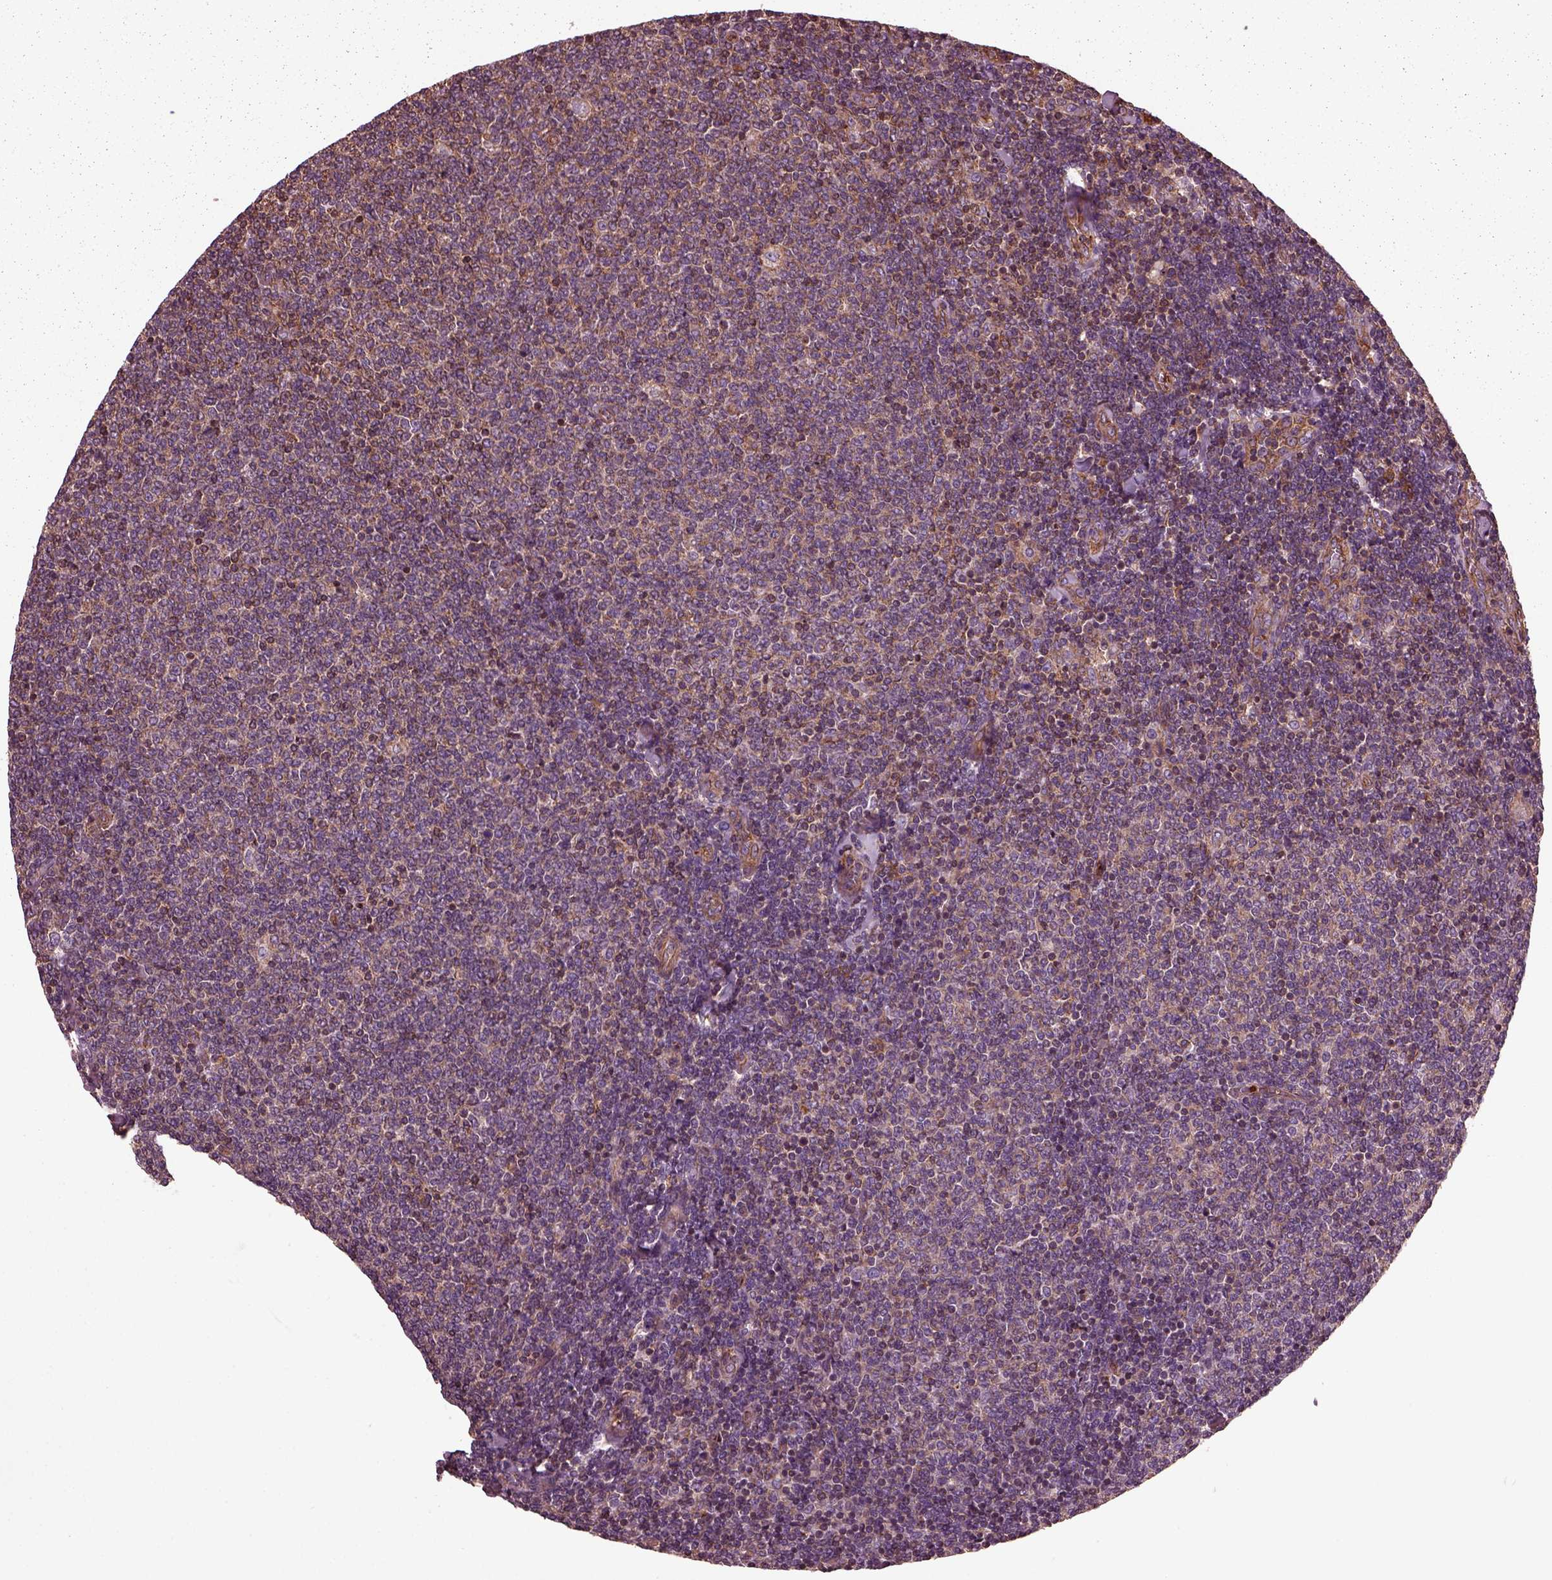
{"staining": {"intensity": "moderate", "quantity": ">75%", "location": "cytoplasmic/membranous"}, "tissue": "lymphoma", "cell_type": "Tumor cells", "image_type": "cancer", "snomed": [{"axis": "morphology", "description": "Malignant lymphoma, non-Hodgkin's type, Low grade"}, {"axis": "topography", "description": "Lymph node"}], "caption": "Protein analysis of low-grade malignant lymphoma, non-Hodgkin's type tissue shows moderate cytoplasmic/membranous positivity in approximately >75% of tumor cells.", "gene": "MYL6", "patient": {"sex": "male", "age": 52}}